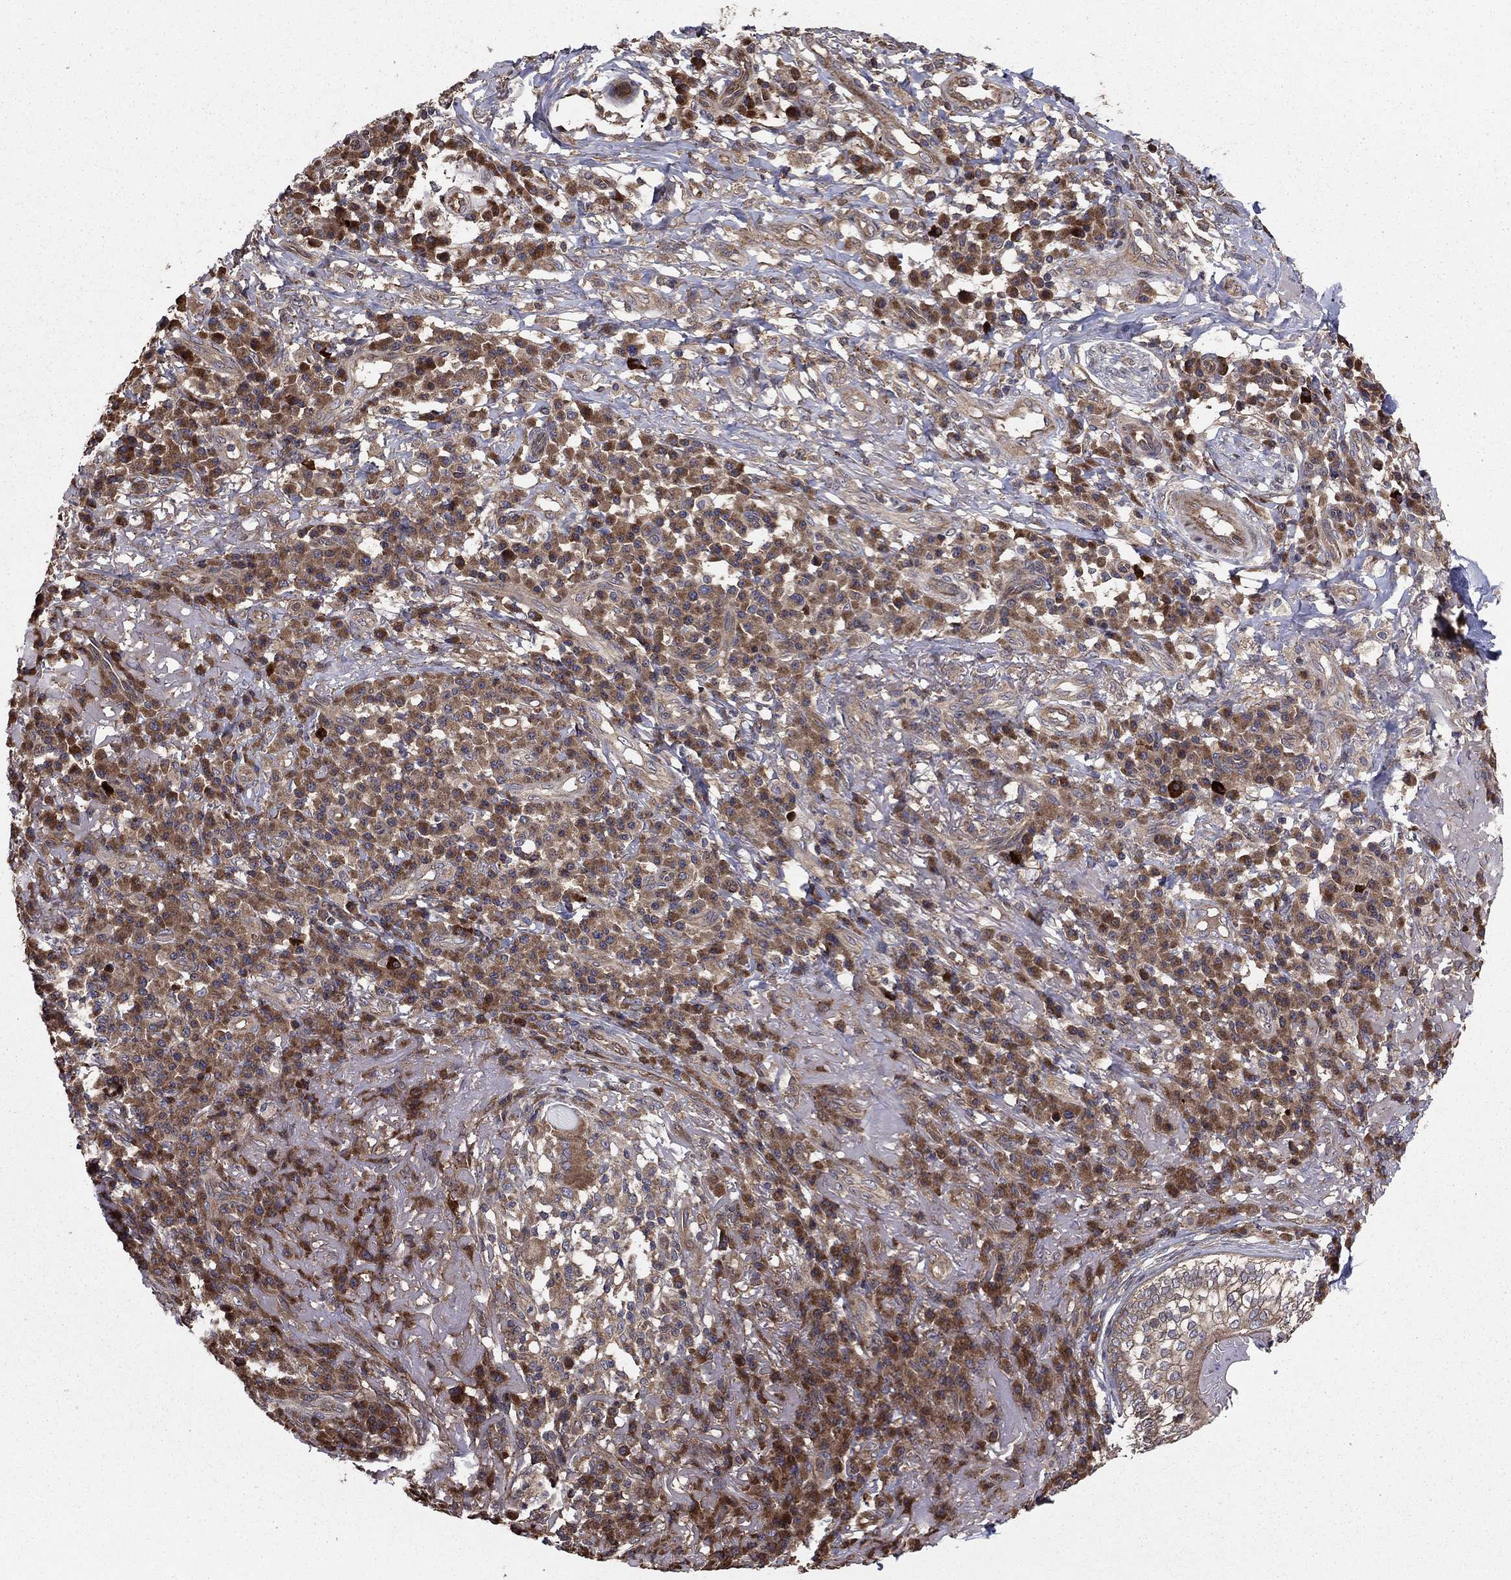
{"staining": {"intensity": "moderate", "quantity": ">75%", "location": "cytoplasmic/membranous"}, "tissue": "skin cancer", "cell_type": "Tumor cells", "image_type": "cancer", "snomed": [{"axis": "morphology", "description": "Squamous cell carcinoma, NOS"}, {"axis": "topography", "description": "Skin"}], "caption": "Brown immunohistochemical staining in human skin squamous cell carcinoma displays moderate cytoplasmic/membranous expression in approximately >75% of tumor cells. (Stains: DAB (3,3'-diaminobenzidine) in brown, nuclei in blue, Microscopy: brightfield microscopy at high magnification).", "gene": "BABAM2", "patient": {"sex": "male", "age": 92}}